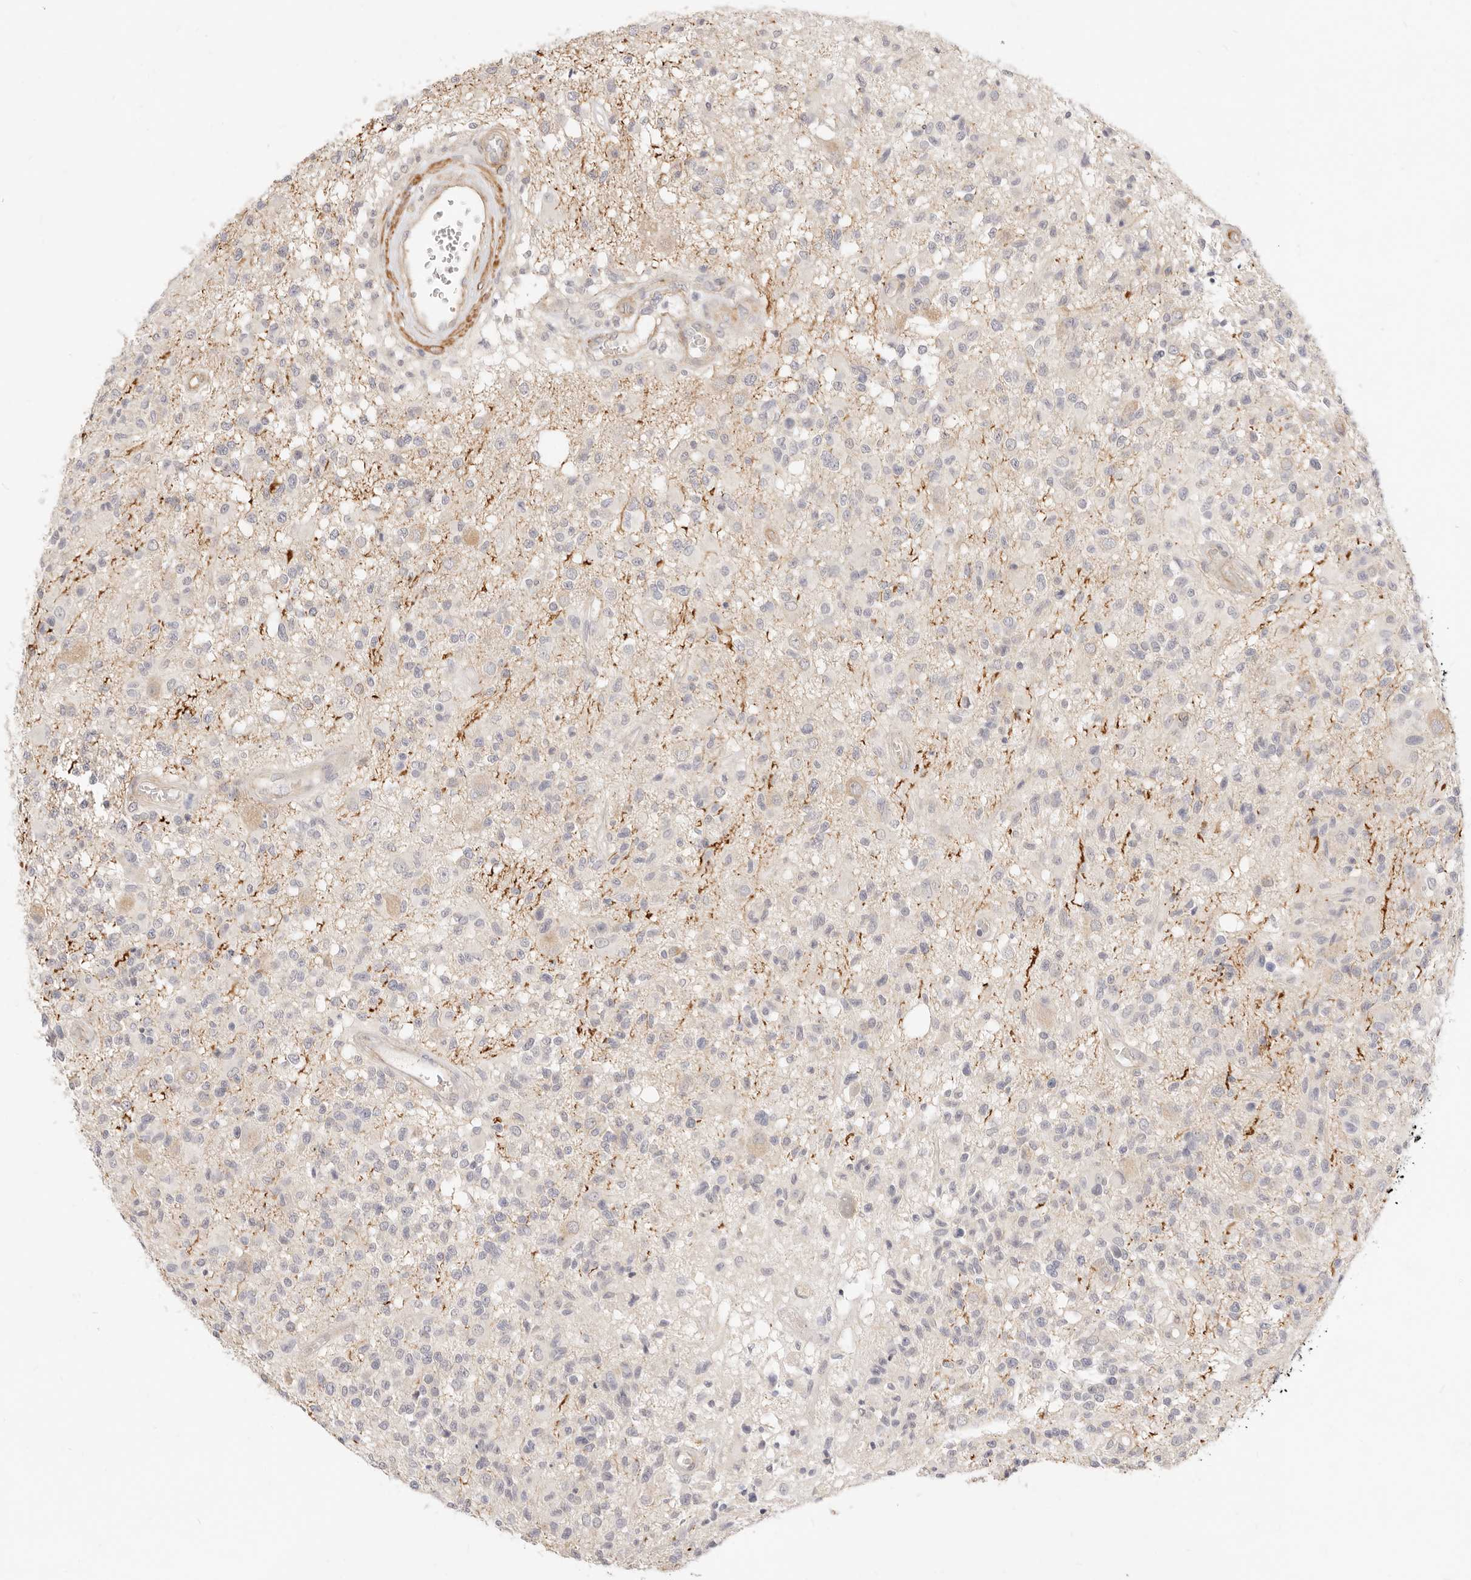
{"staining": {"intensity": "negative", "quantity": "none", "location": "none"}, "tissue": "glioma", "cell_type": "Tumor cells", "image_type": "cancer", "snomed": [{"axis": "morphology", "description": "Glioma, malignant, High grade"}, {"axis": "morphology", "description": "Glioblastoma, NOS"}, {"axis": "topography", "description": "Brain"}], "caption": "IHC of glioblastoma displays no expression in tumor cells.", "gene": "UBXN10", "patient": {"sex": "male", "age": 60}}